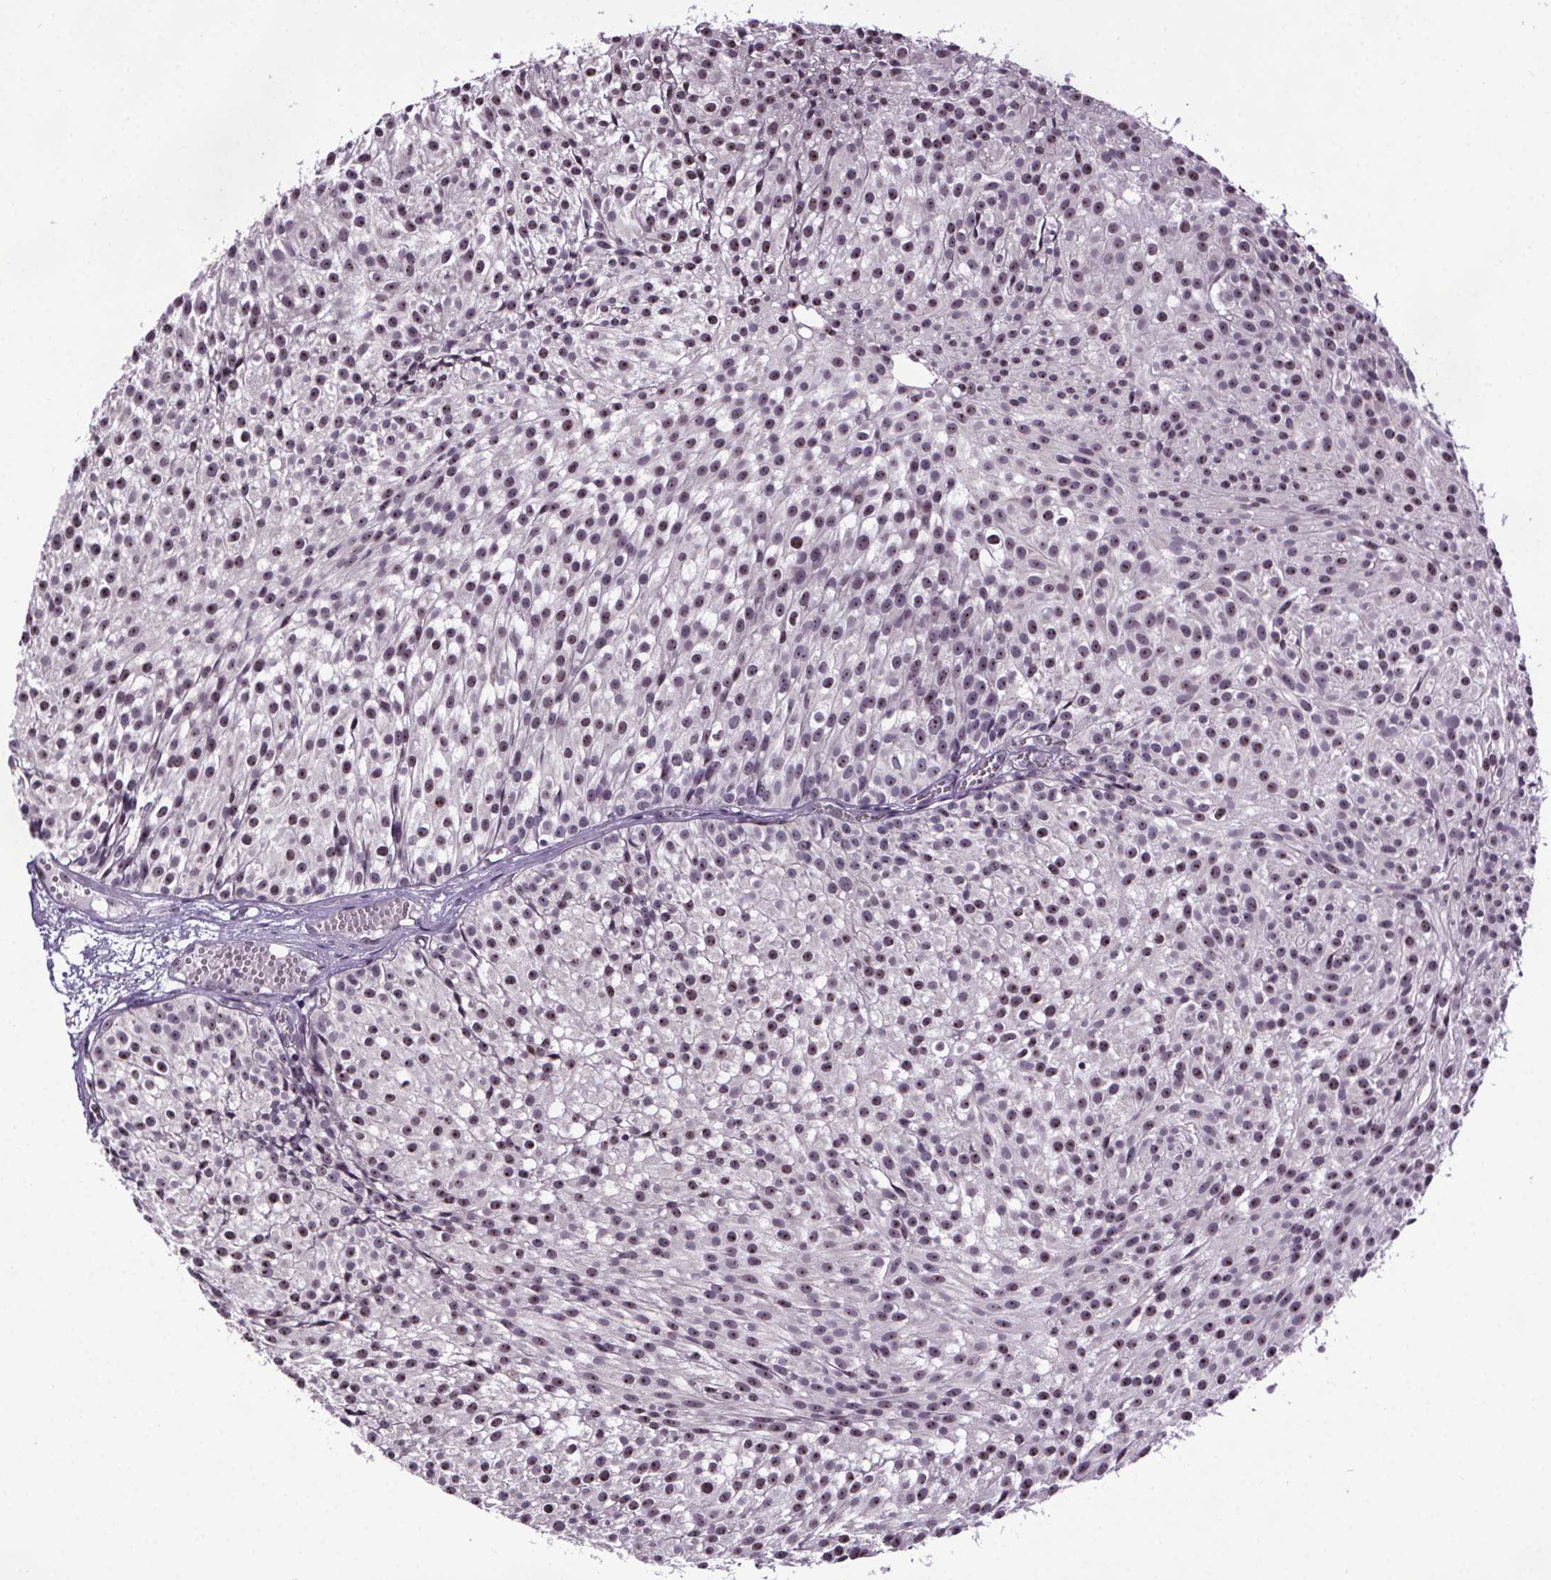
{"staining": {"intensity": "weak", "quantity": "25%-75%", "location": "nuclear"}, "tissue": "urothelial cancer", "cell_type": "Tumor cells", "image_type": "cancer", "snomed": [{"axis": "morphology", "description": "Urothelial carcinoma, Low grade"}, {"axis": "topography", "description": "Urinary bladder"}], "caption": "Protein staining displays weak nuclear expression in about 25%-75% of tumor cells in urothelial carcinoma (low-grade).", "gene": "ATMIN", "patient": {"sex": "male", "age": 63}}